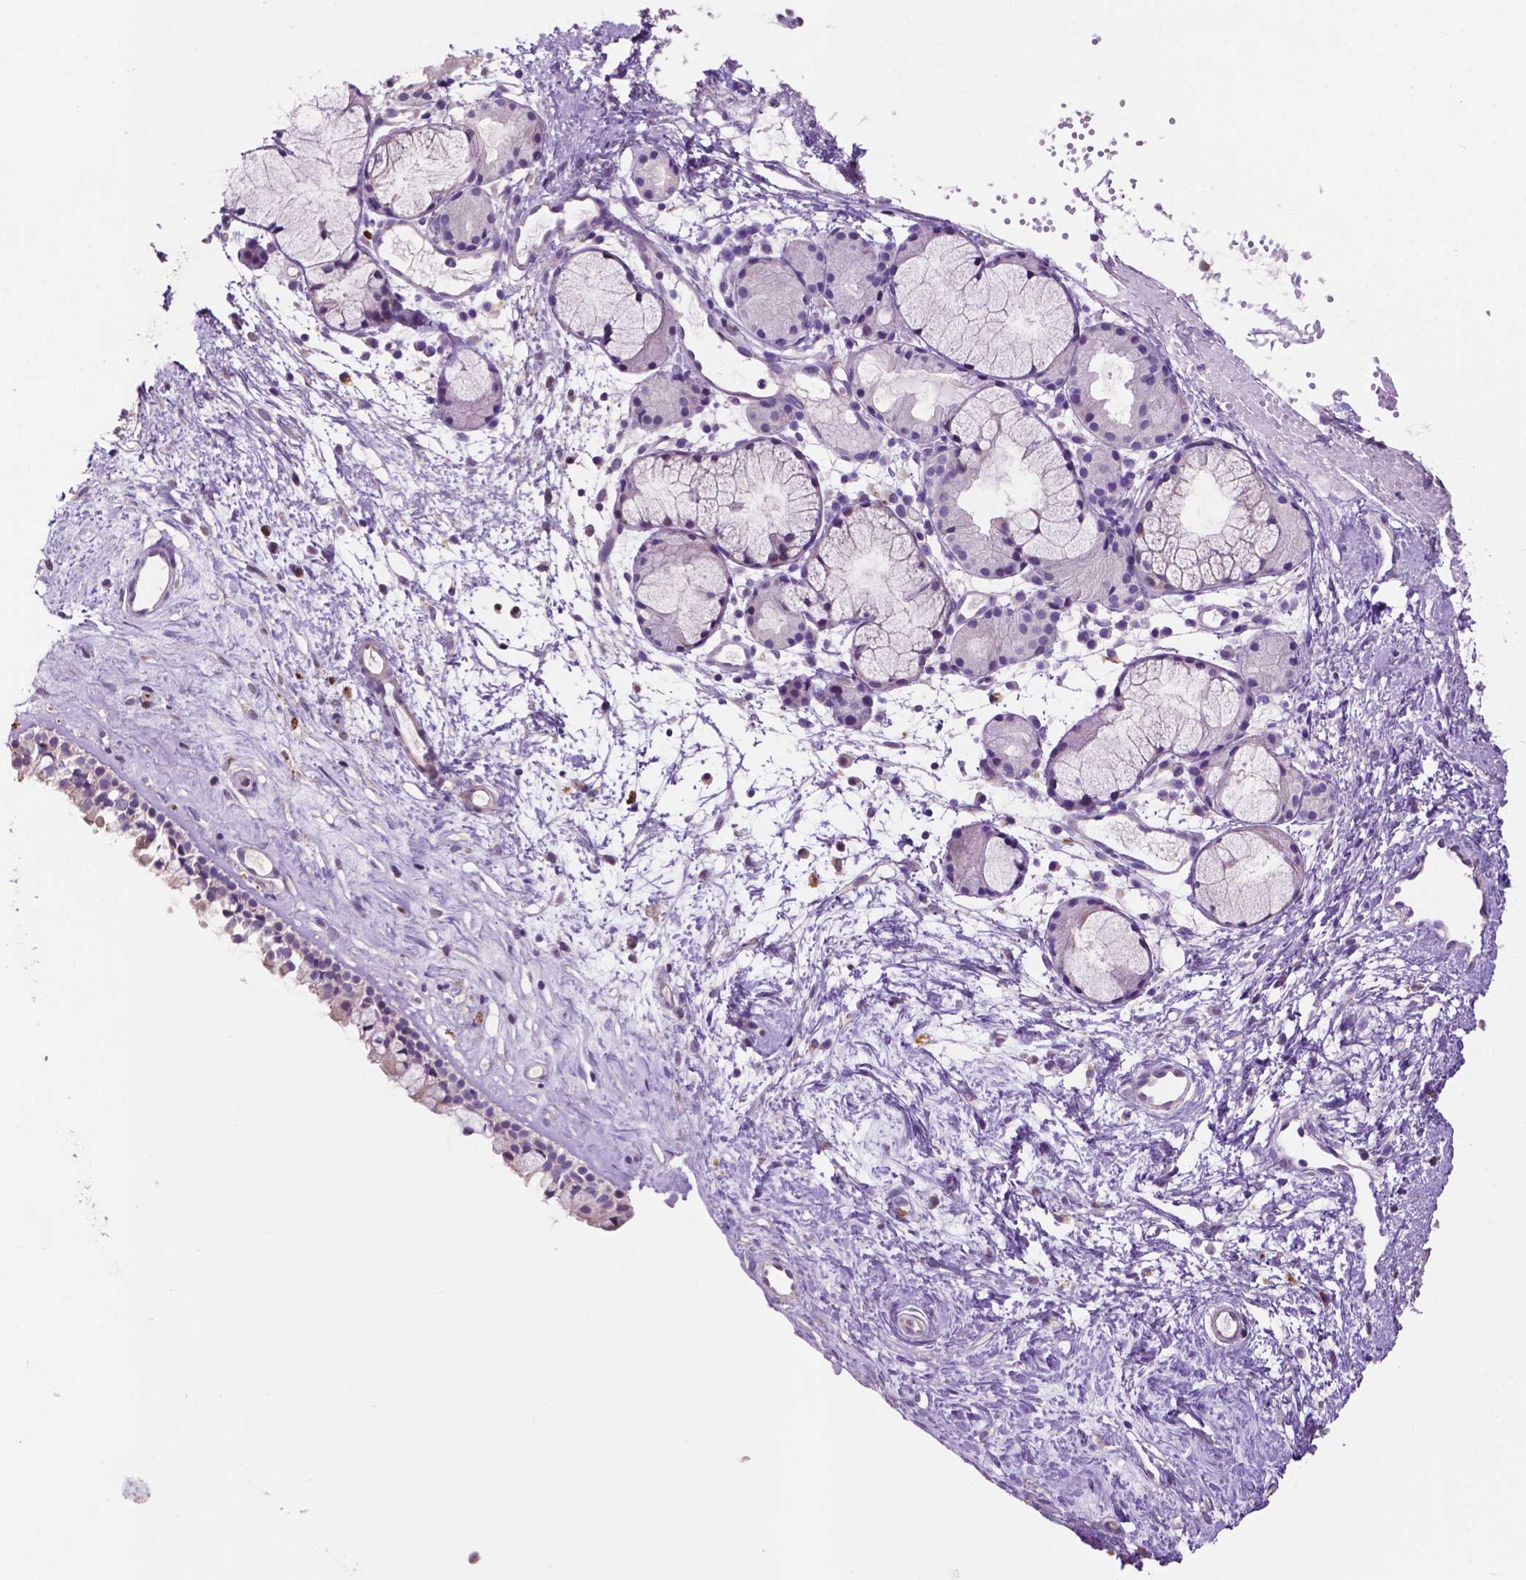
{"staining": {"intensity": "negative", "quantity": "none", "location": "none"}, "tissue": "nasopharynx", "cell_type": "Respiratory epithelial cells", "image_type": "normal", "snomed": [{"axis": "morphology", "description": "Normal tissue, NOS"}, {"axis": "topography", "description": "Nasopharynx"}], "caption": "A photomicrograph of human nasopharynx is negative for staining in respiratory epithelial cells. Brightfield microscopy of immunohistochemistry stained with DAB (brown) and hematoxylin (blue), captured at high magnification.", "gene": "CLDN17", "patient": {"sex": "female", "age": 52}}